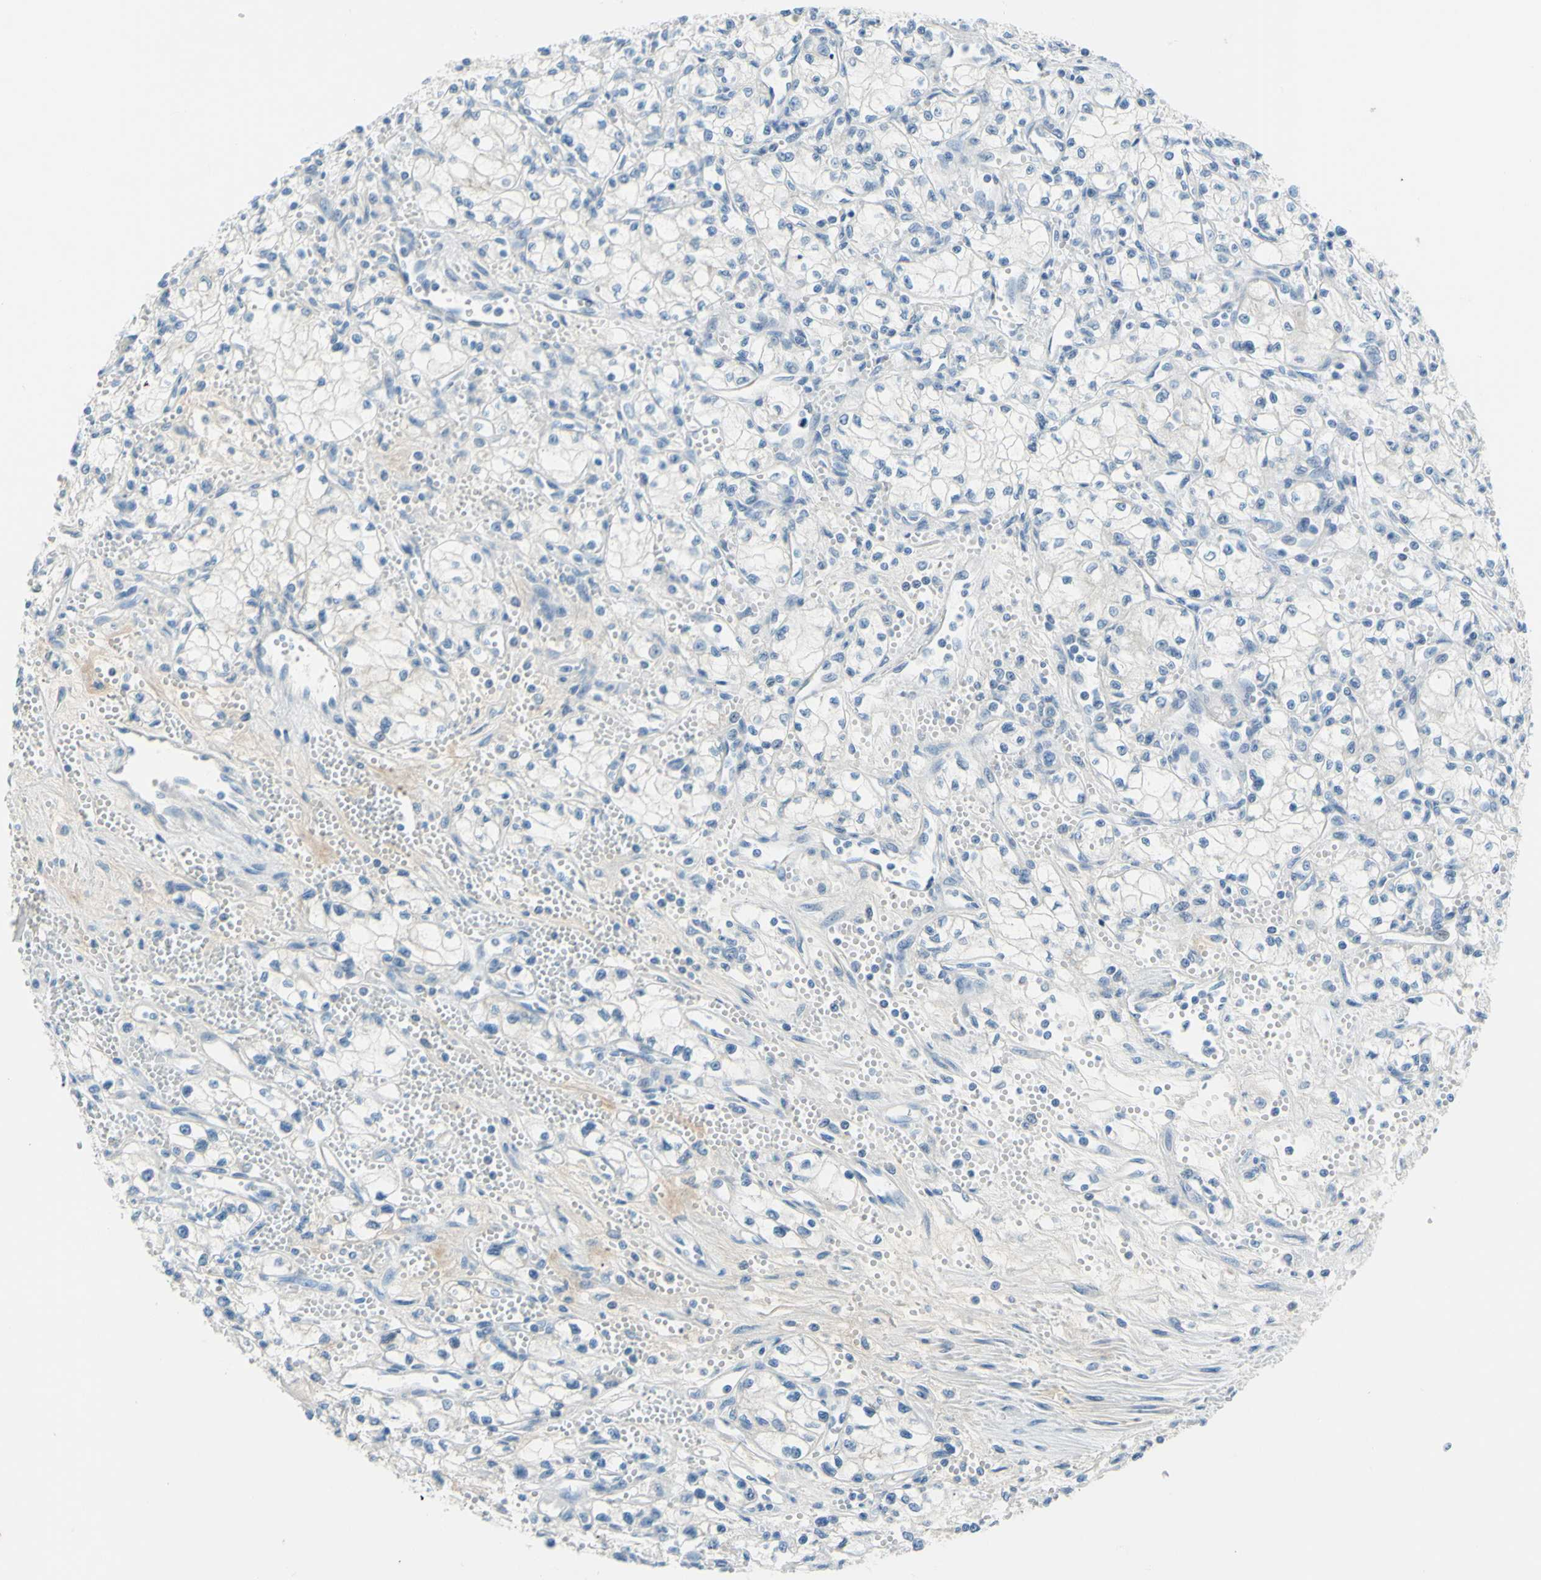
{"staining": {"intensity": "negative", "quantity": "none", "location": "none"}, "tissue": "renal cancer", "cell_type": "Tumor cells", "image_type": "cancer", "snomed": [{"axis": "morphology", "description": "Normal tissue, NOS"}, {"axis": "morphology", "description": "Adenocarcinoma, NOS"}, {"axis": "topography", "description": "Kidney"}], "caption": "IHC micrograph of renal adenocarcinoma stained for a protein (brown), which shows no expression in tumor cells.", "gene": "SLC1A2", "patient": {"sex": "male", "age": 59}}